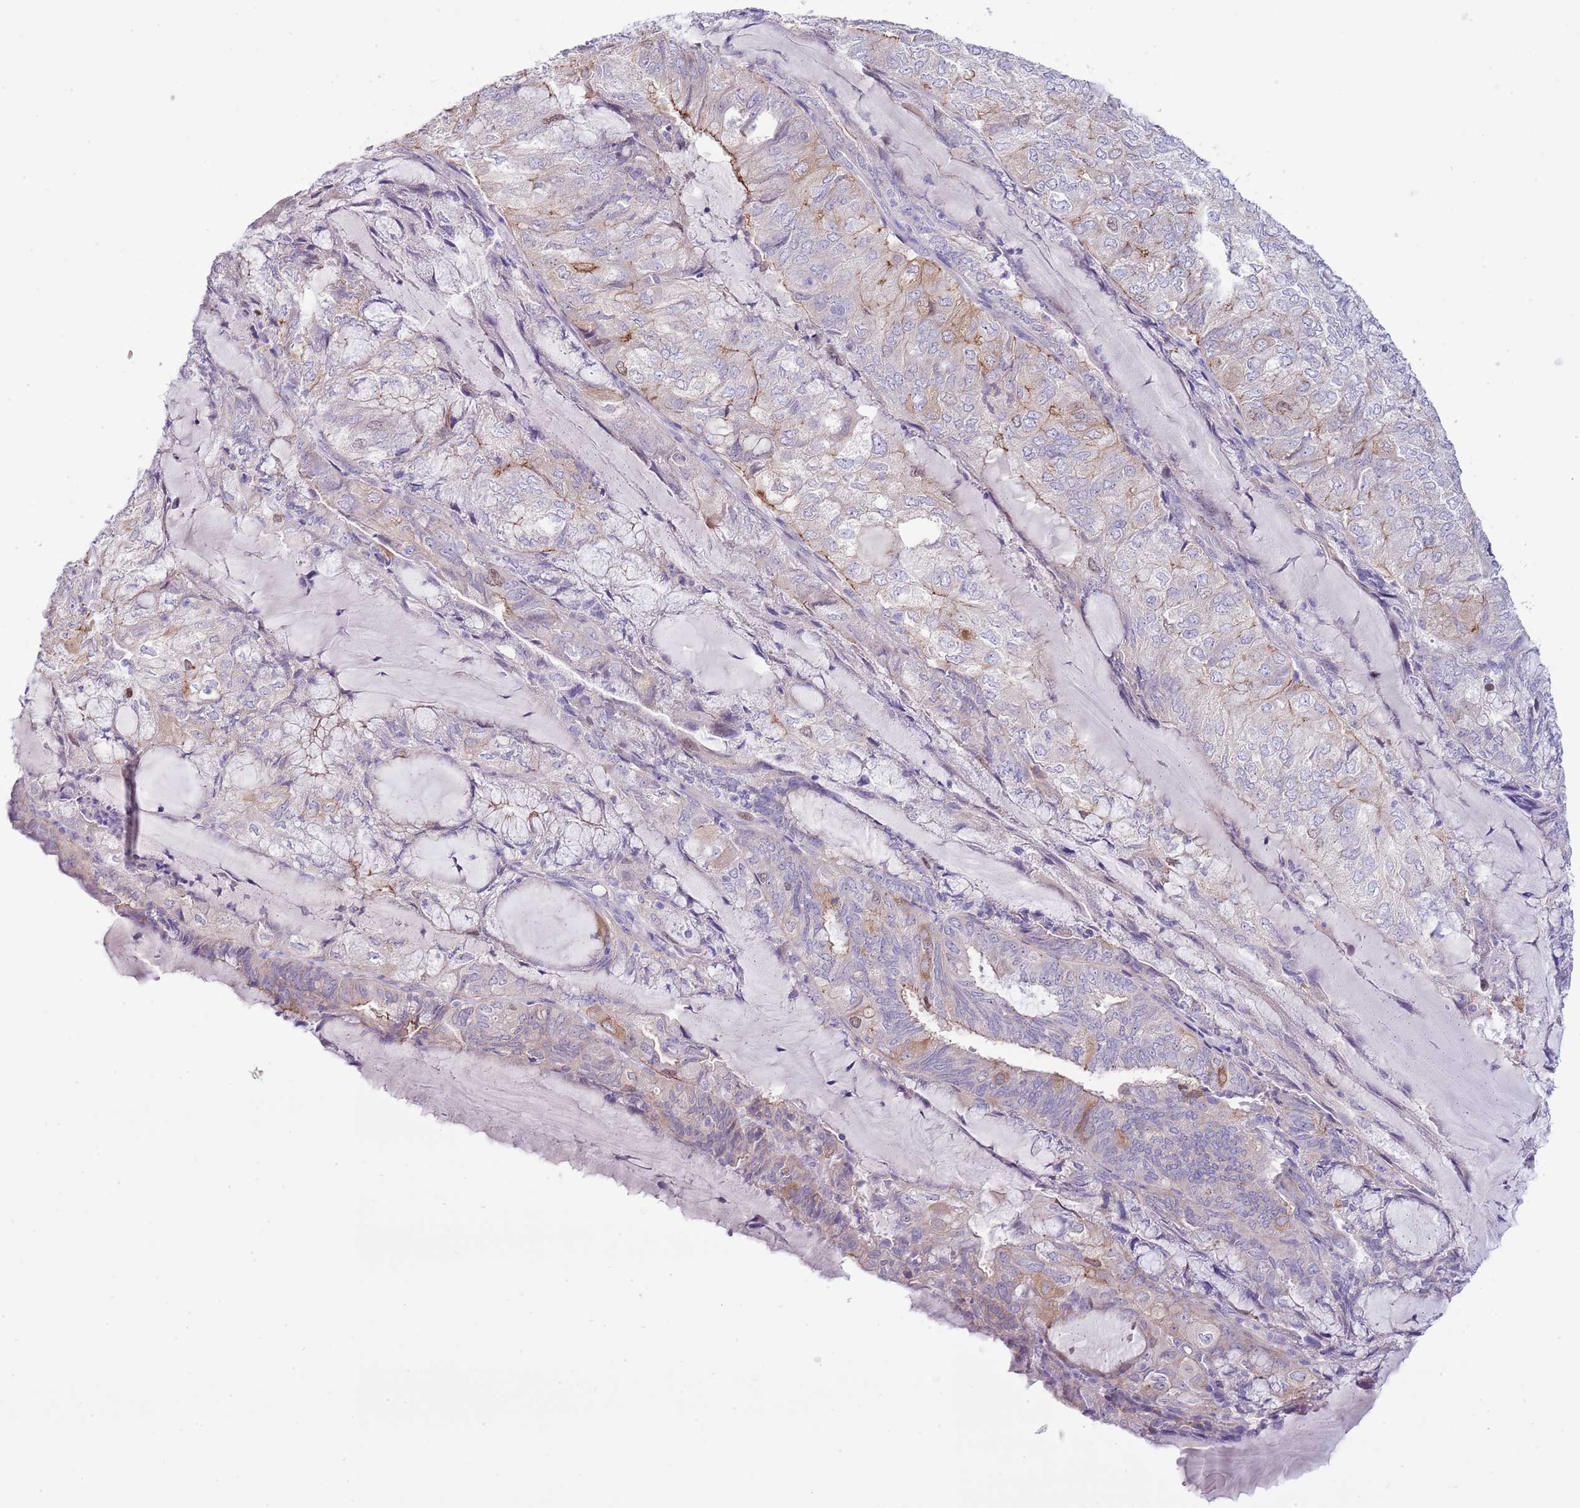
{"staining": {"intensity": "moderate", "quantity": "<25%", "location": "cytoplasmic/membranous"}, "tissue": "endometrial cancer", "cell_type": "Tumor cells", "image_type": "cancer", "snomed": [{"axis": "morphology", "description": "Adenocarcinoma, NOS"}, {"axis": "topography", "description": "Endometrium"}], "caption": "IHC (DAB (3,3'-diaminobenzidine)) staining of endometrial cancer shows moderate cytoplasmic/membranous protein staining in about <25% of tumor cells.", "gene": "FBRSL1", "patient": {"sex": "female", "age": 81}}